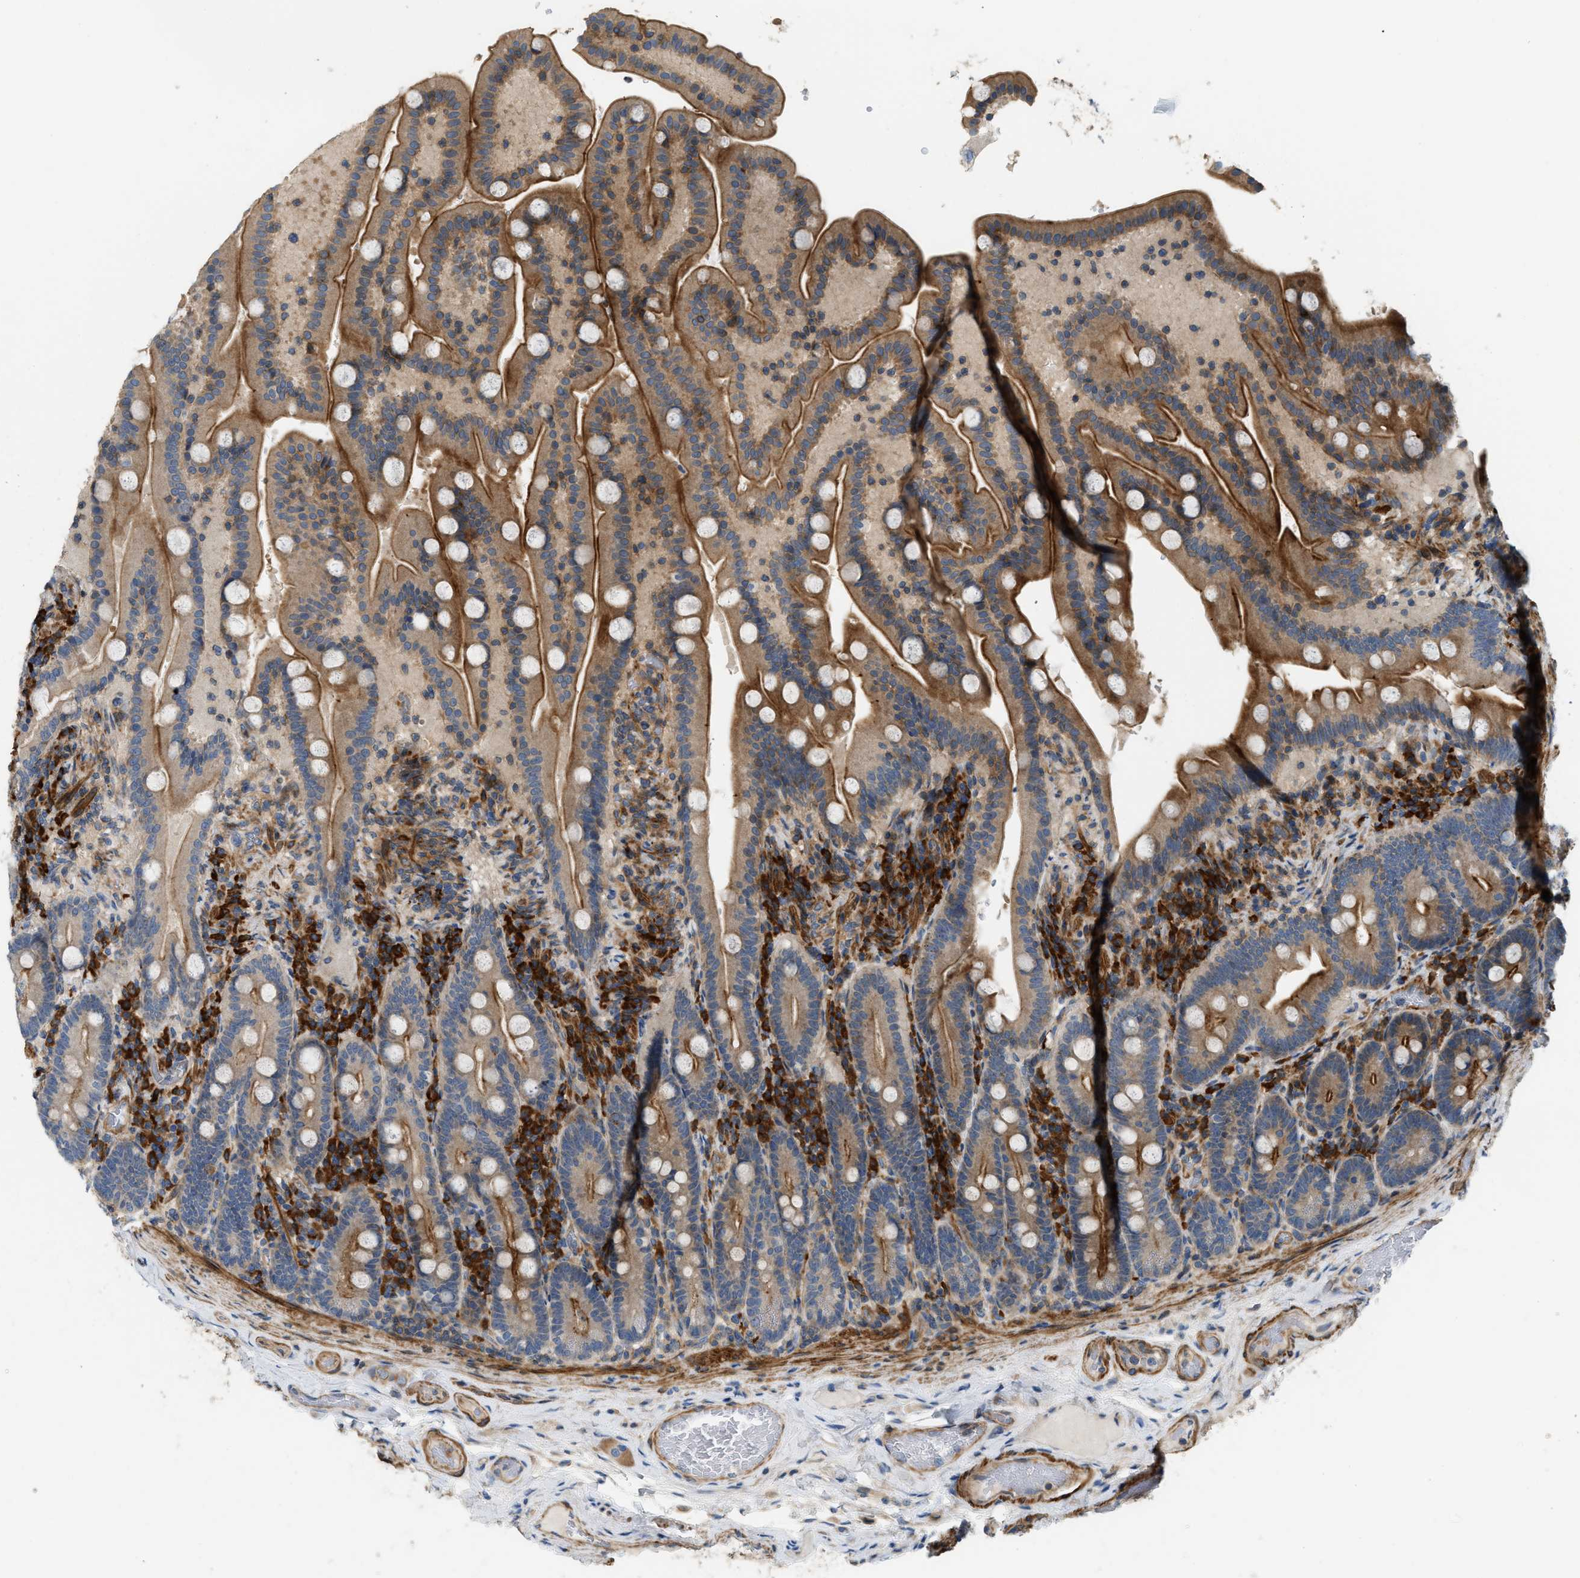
{"staining": {"intensity": "moderate", "quantity": ">75%", "location": "cytoplasmic/membranous"}, "tissue": "duodenum", "cell_type": "Glandular cells", "image_type": "normal", "snomed": [{"axis": "morphology", "description": "Normal tissue, NOS"}, {"axis": "topography", "description": "Duodenum"}], "caption": "High-power microscopy captured an IHC micrograph of benign duodenum, revealing moderate cytoplasmic/membranous staining in approximately >75% of glandular cells.", "gene": "BTN3A2", "patient": {"sex": "male", "age": 54}}